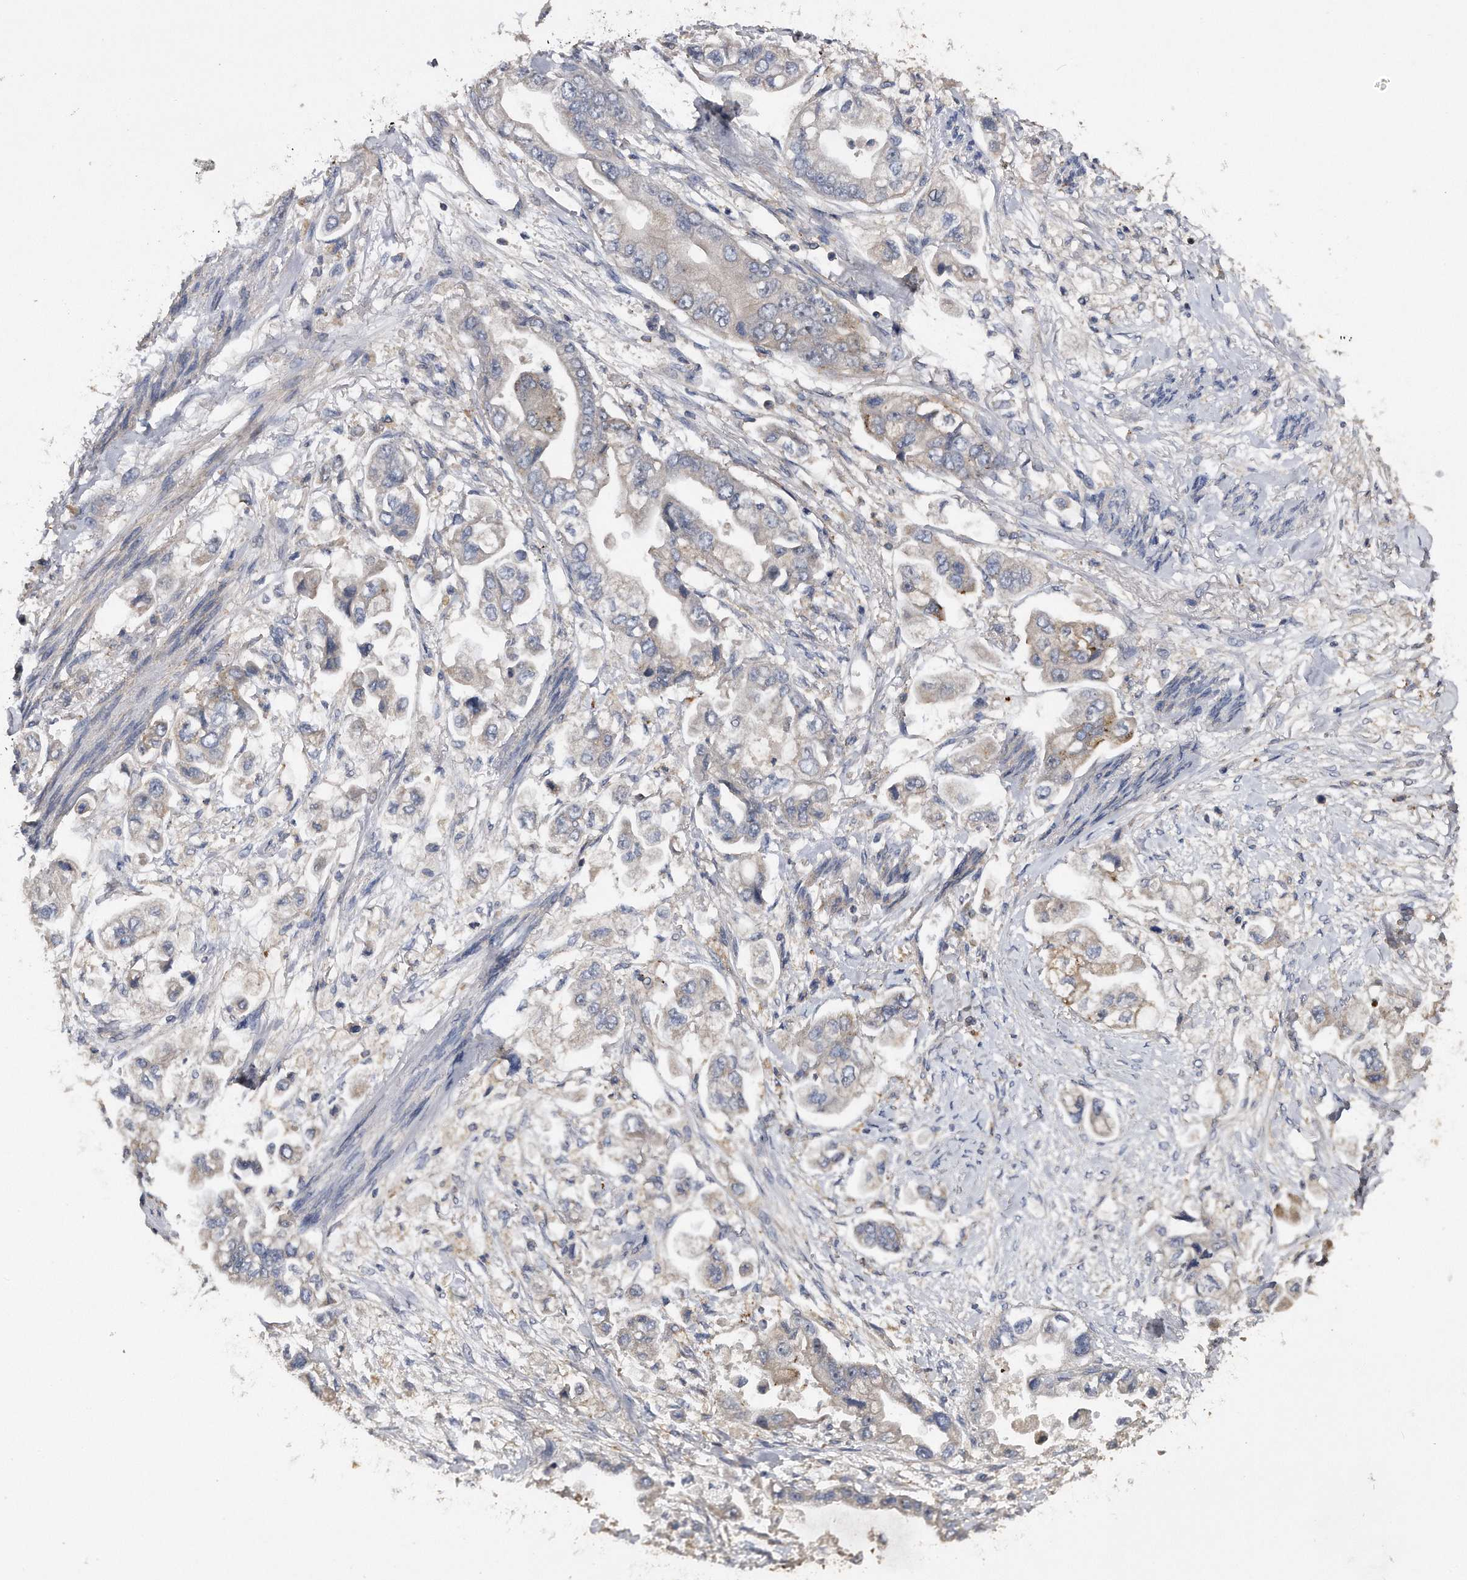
{"staining": {"intensity": "weak", "quantity": "<25%", "location": "cytoplasmic/membranous"}, "tissue": "stomach cancer", "cell_type": "Tumor cells", "image_type": "cancer", "snomed": [{"axis": "morphology", "description": "Adenocarcinoma, NOS"}, {"axis": "topography", "description": "Stomach"}], "caption": "This is an immunohistochemistry (IHC) micrograph of stomach cancer. There is no expression in tumor cells.", "gene": "KCND3", "patient": {"sex": "male", "age": 62}}